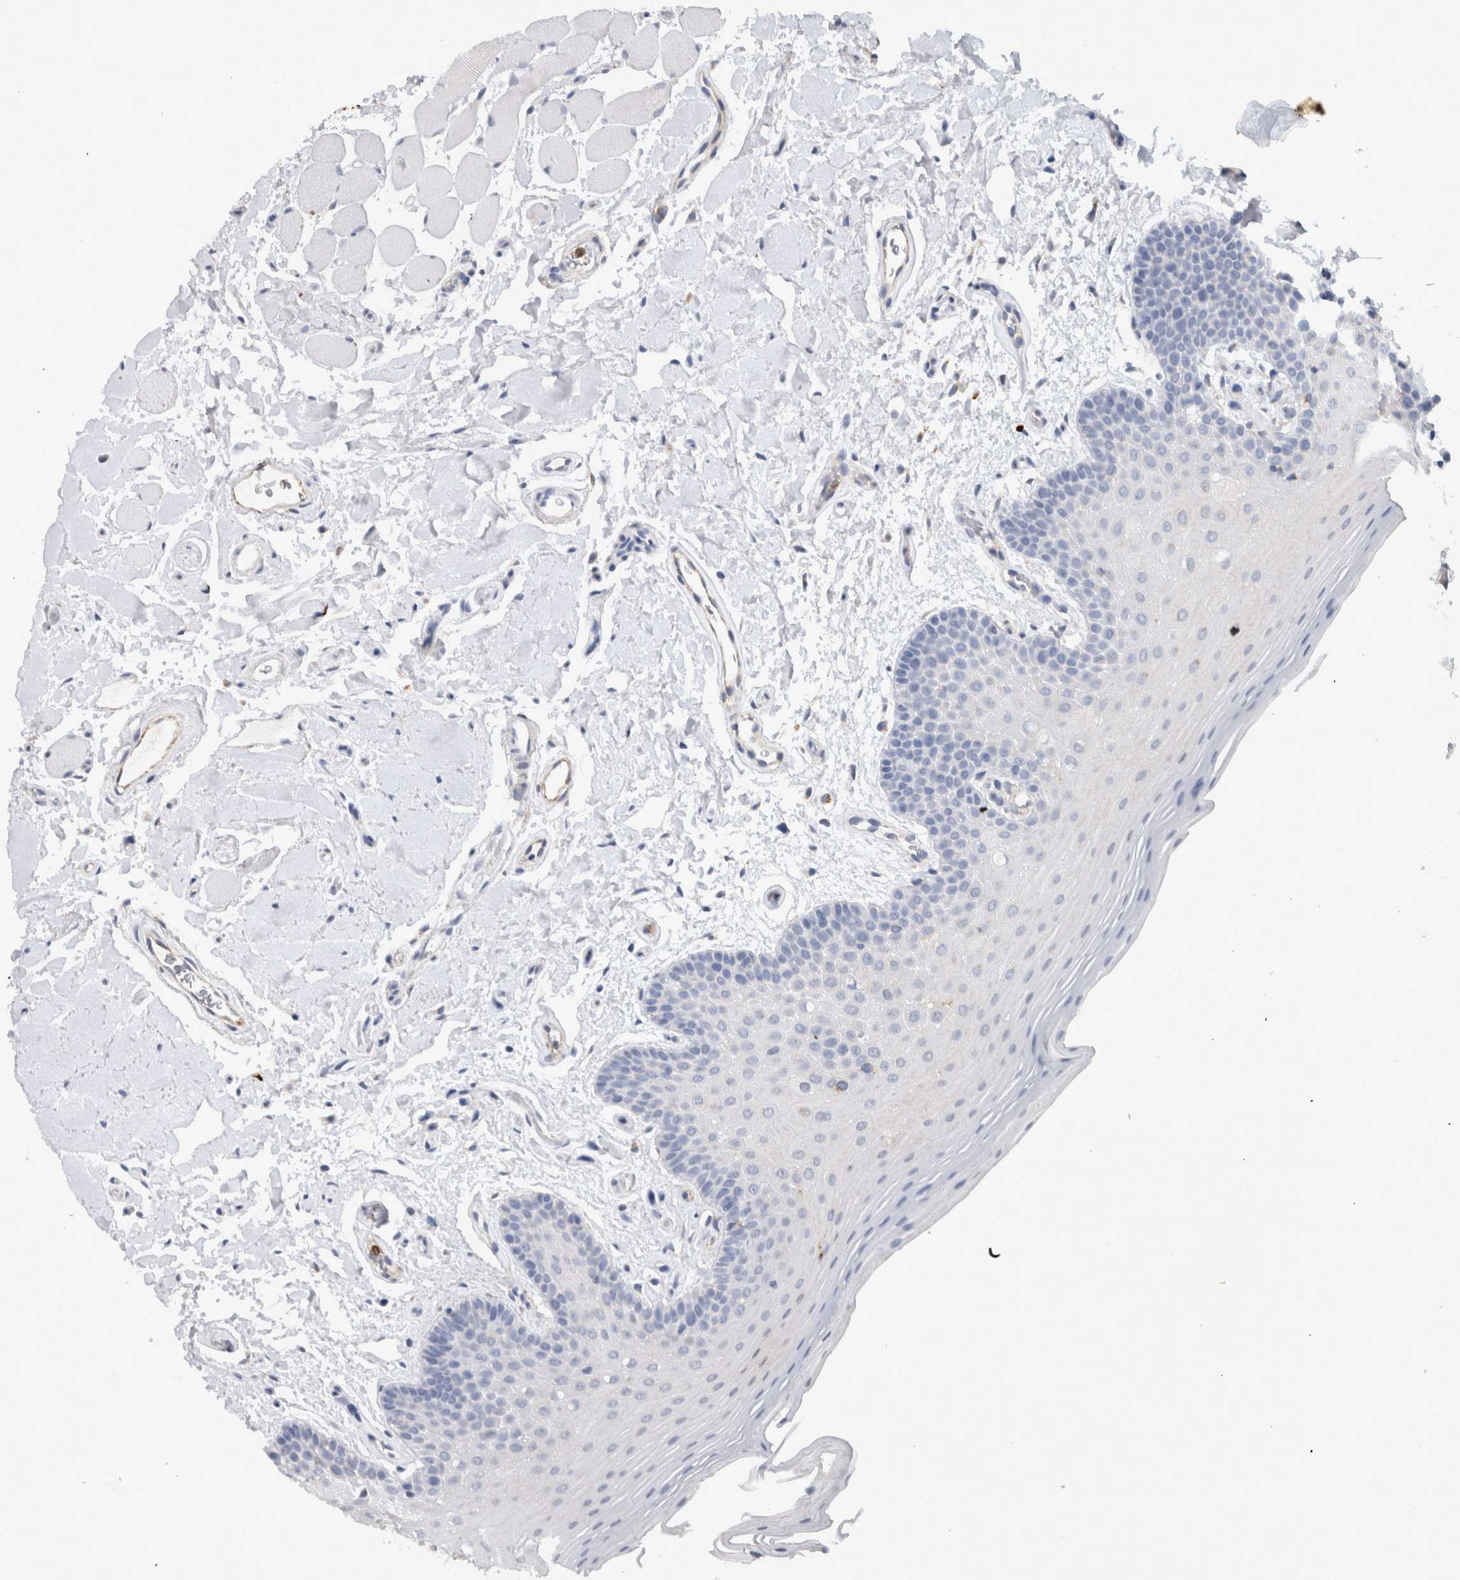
{"staining": {"intensity": "negative", "quantity": "none", "location": "none"}, "tissue": "oral mucosa", "cell_type": "Squamous epithelial cells", "image_type": "normal", "snomed": [{"axis": "morphology", "description": "Normal tissue, NOS"}, {"axis": "topography", "description": "Oral tissue"}], "caption": "An immunohistochemistry photomicrograph of benign oral mucosa is shown. There is no staining in squamous epithelial cells of oral mucosa. (Stains: DAB (3,3'-diaminobenzidine) IHC with hematoxylin counter stain, Microscopy: brightfield microscopy at high magnification).", "gene": "CD63", "patient": {"sex": "male", "age": 62}}